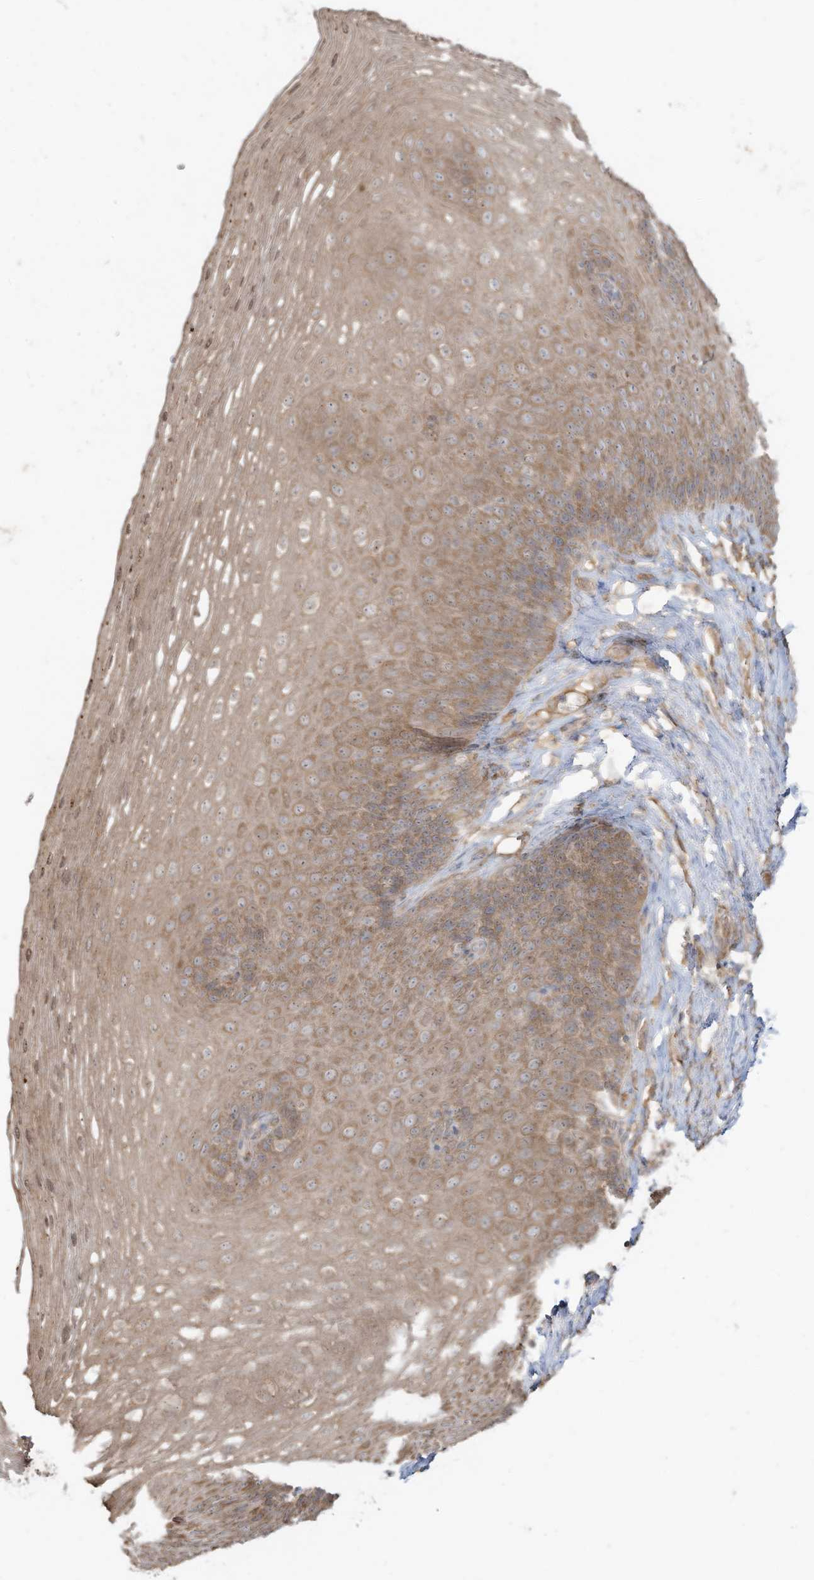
{"staining": {"intensity": "moderate", "quantity": ">75%", "location": "cytoplasmic/membranous"}, "tissue": "esophagus", "cell_type": "Squamous epithelial cells", "image_type": "normal", "snomed": [{"axis": "morphology", "description": "Normal tissue, NOS"}, {"axis": "topography", "description": "Esophagus"}], "caption": "Esophagus stained for a protein (brown) shows moderate cytoplasmic/membranous positive expression in approximately >75% of squamous epithelial cells.", "gene": "DYNC1I2", "patient": {"sex": "female", "age": 66}}